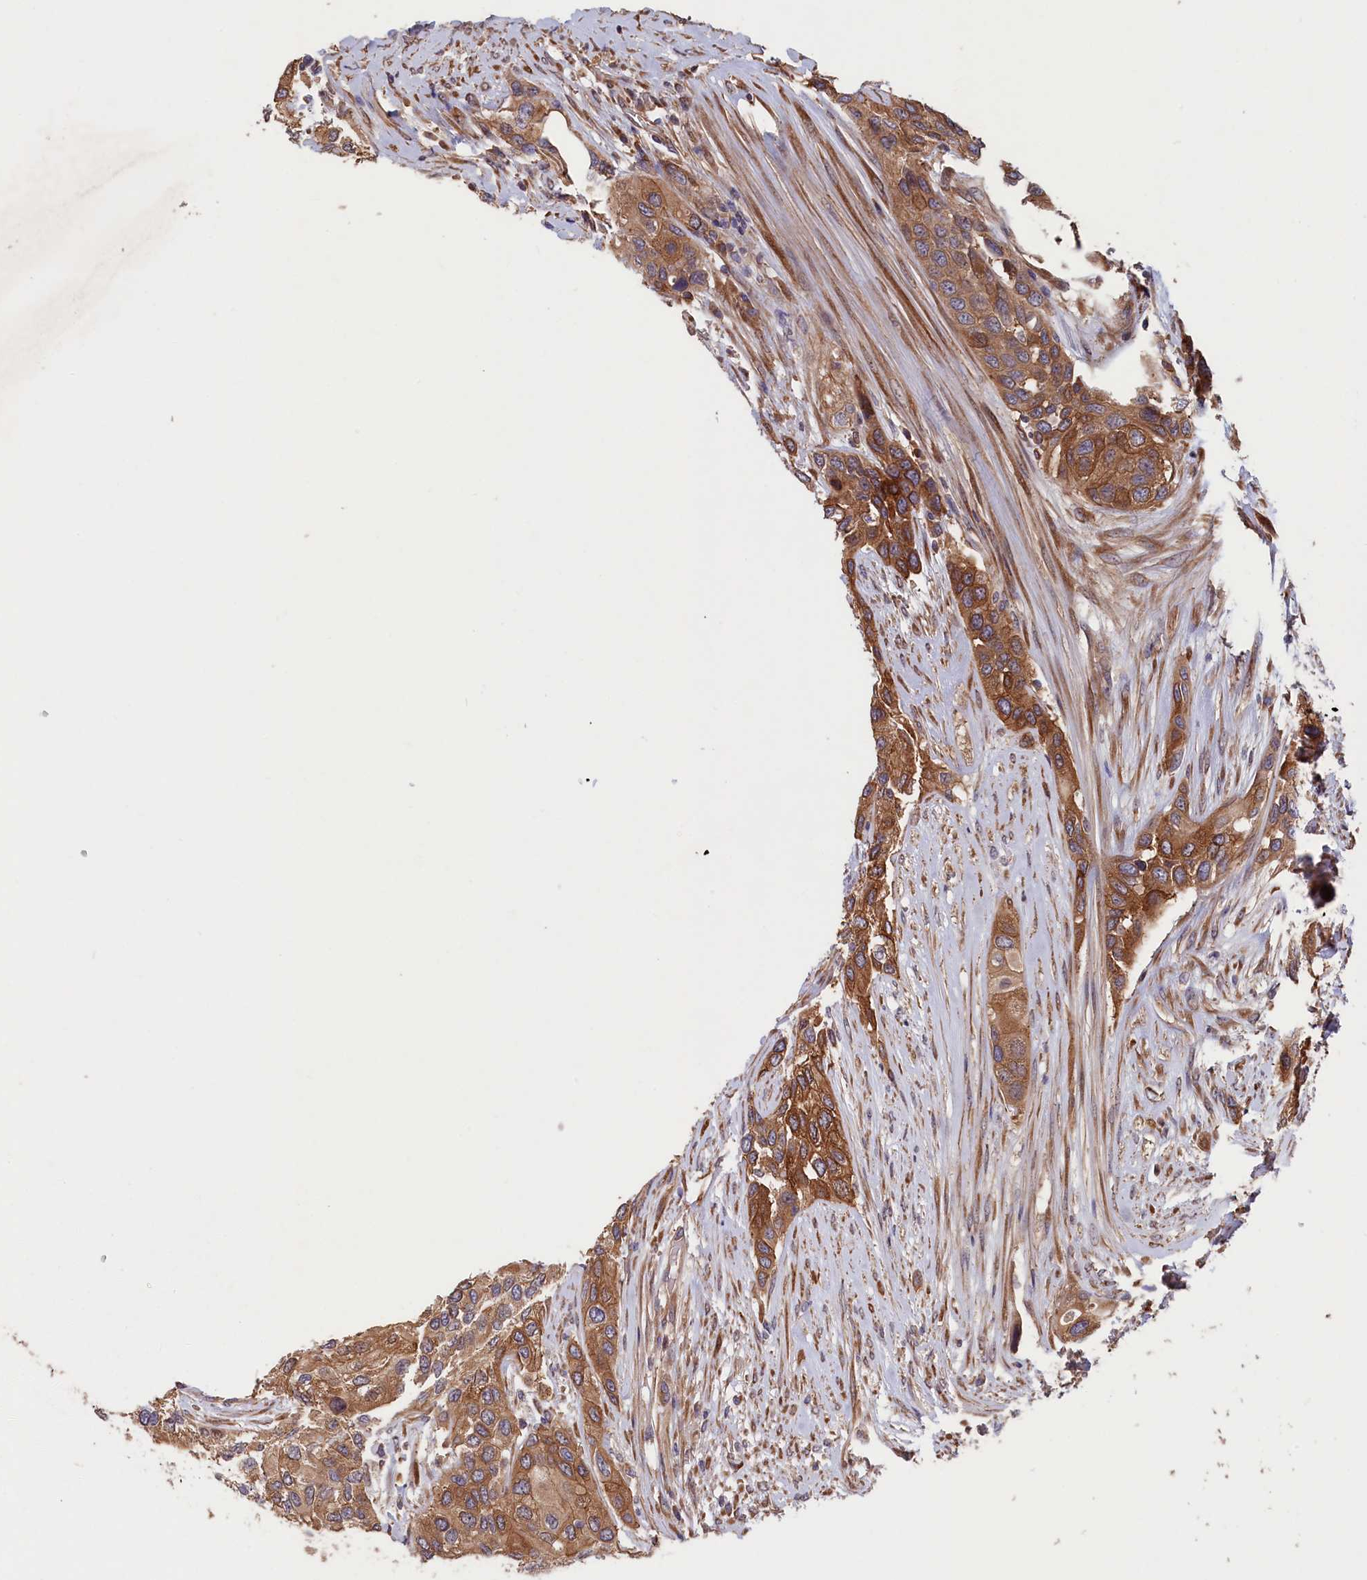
{"staining": {"intensity": "moderate", "quantity": ">75%", "location": "cytoplasmic/membranous"}, "tissue": "urothelial cancer", "cell_type": "Tumor cells", "image_type": "cancer", "snomed": [{"axis": "morphology", "description": "Normal tissue, NOS"}, {"axis": "morphology", "description": "Urothelial carcinoma, High grade"}, {"axis": "topography", "description": "Vascular tissue"}, {"axis": "topography", "description": "Urinary bladder"}], "caption": "A photomicrograph of urothelial cancer stained for a protein exhibits moderate cytoplasmic/membranous brown staining in tumor cells.", "gene": "GREB1L", "patient": {"sex": "female", "age": 56}}